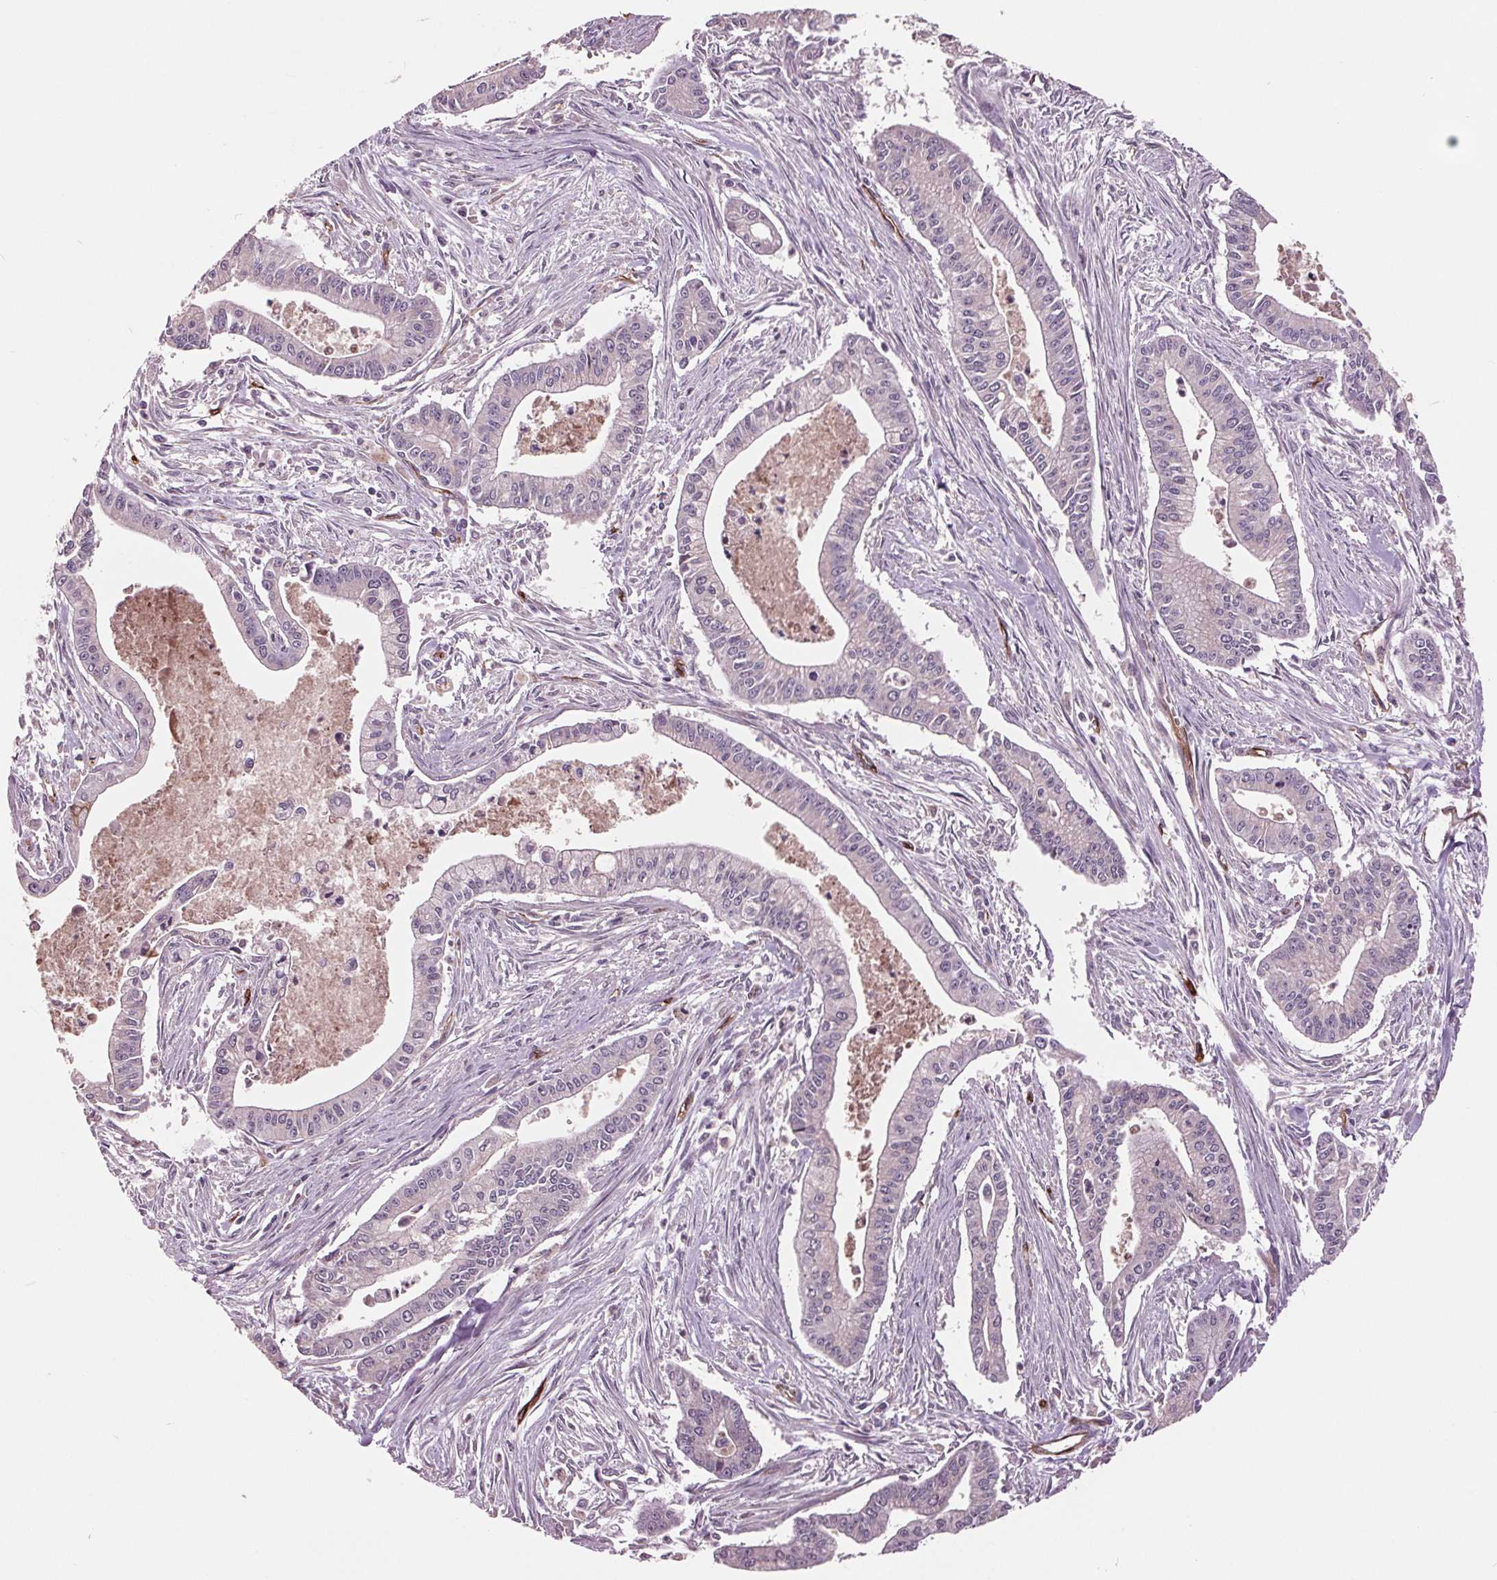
{"staining": {"intensity": "negative", "quantity": "none", "location": "none"}, "tissue": "pancreatic cancer", "cell_type": "Tumor cells", "image_type": "cancer", "snomed": [{"axis": "morphology", "description": "Adenocarcinoma, NOS"}, {"axis": "topography", "description": "Pancreas"}], "caption": "A micrograph of human pancreatic cancer (adenocarcinoma) is negative for staining in tumor cells.", "gene": "MAPK8", "patient": {"sex": "female", "age": 65}}